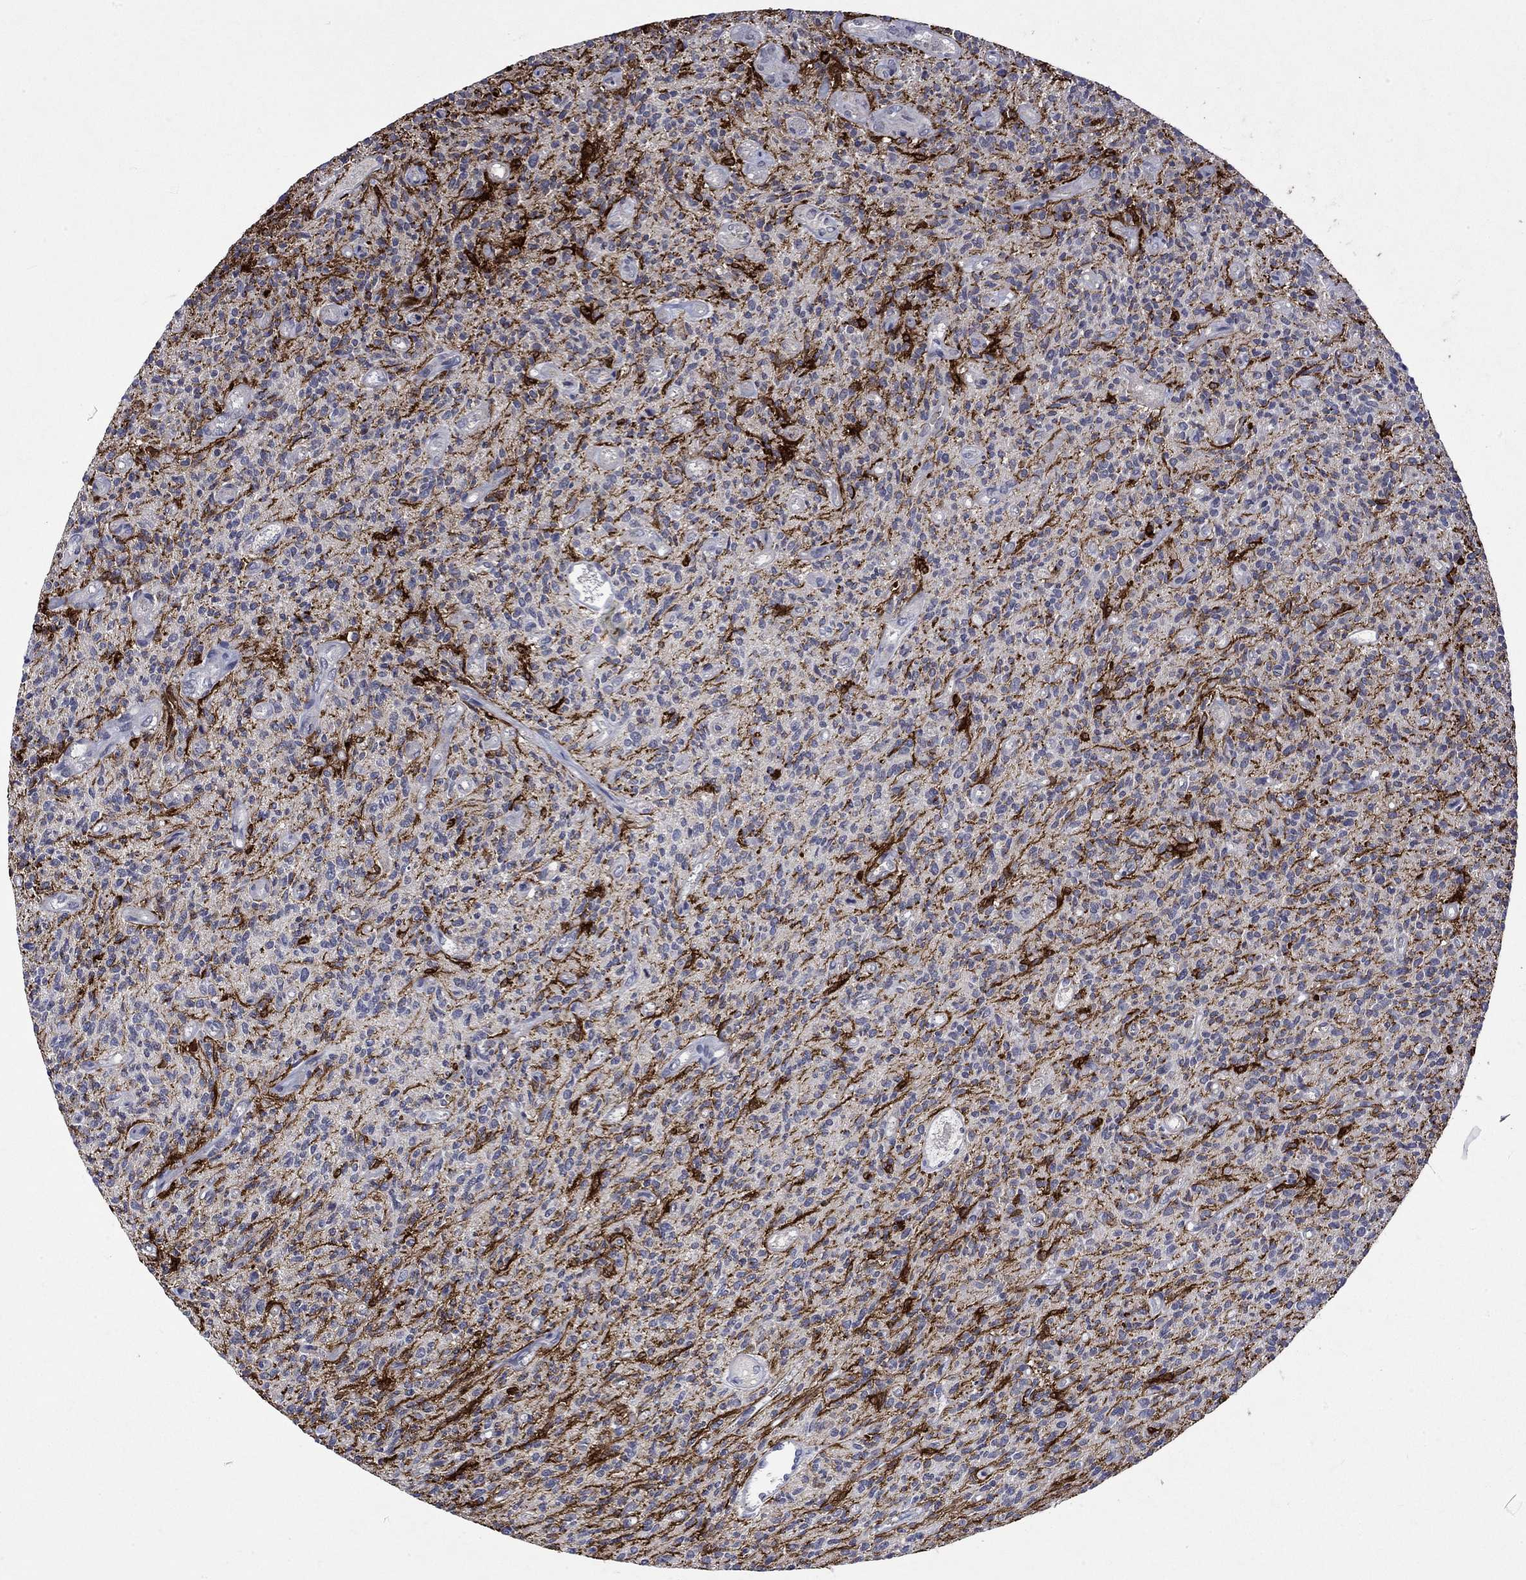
{"staining": {"intensity": "strong", "quantity": "<25%", "location": "cytoplasmic/membranous"}, "tissue": "glioma", "cell_type": "Tumor cells", "image_type": "cancer", "snomed": [{"axis": "morphology", "description": "Glioma, malignant, High grade"}, {"axis": "topography", "description": "Brain"}], "caption": "This is a micrograph of IHC staining of glioma, which shows strong expression in the cytoplasmic/membranous of tumor cells.", "gene": "CRYAB", "patient": {"sex": "male", "age": 64}}